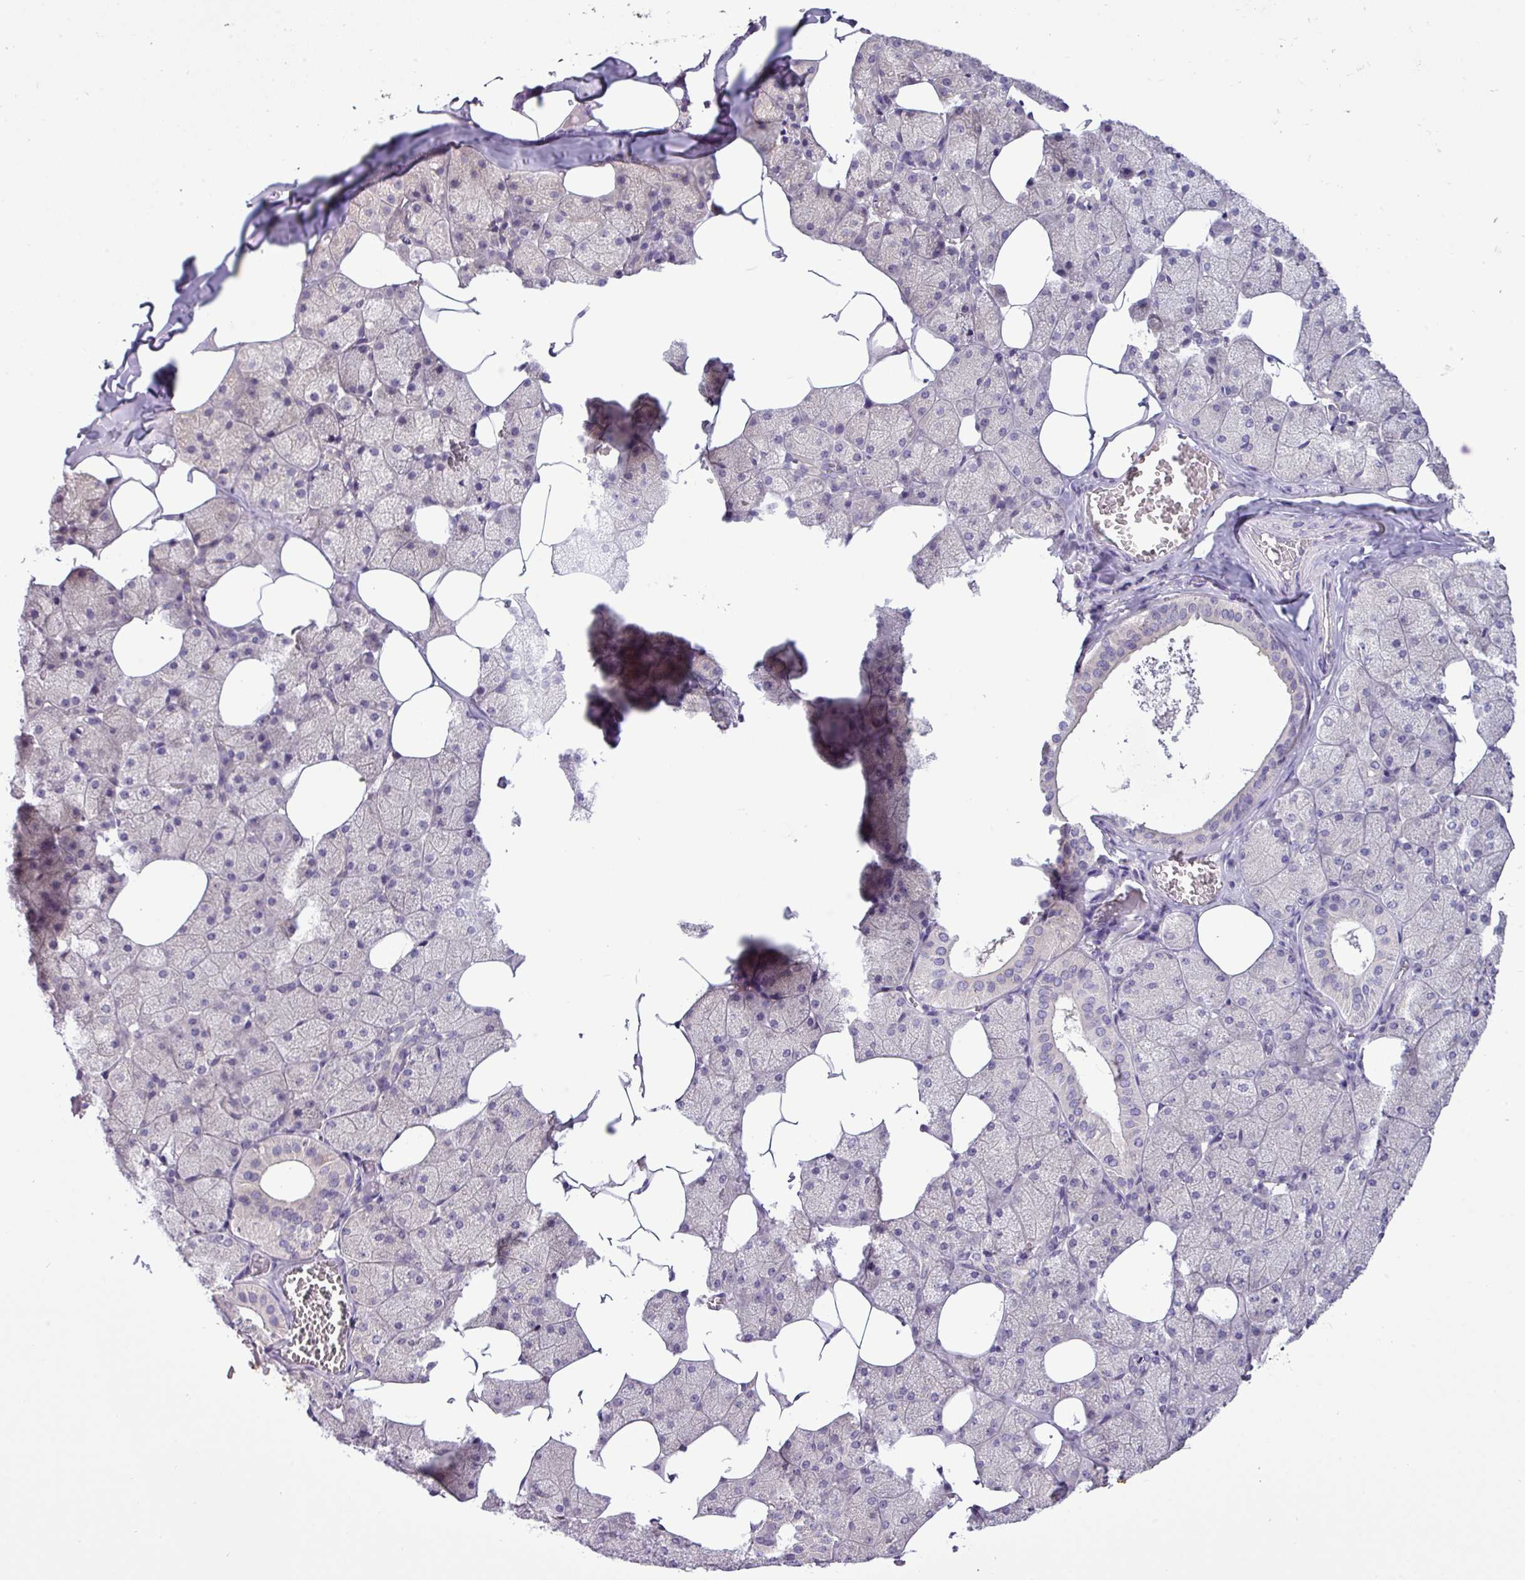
{"staining": {"intensity": "negative", "quantity": "none", "location": "none"}, "tissue": "salivary gland", "cell_type": "Glandular cells", "image_type": "normal", "snomed": [{"axis": "morphology", "description": "Normal tissue, NOS"}, {"axis": "topography", "description": "Salivary gland"}, {"axis": "topography", "description": "Peripheral nerve tissue"}], "caption": "The immunohistochemistry image has no significant expression in glandular cells of salivary gland. (DAB immunohistochemistry (IHC), high magnification).", "gene": "TMEM62", "patient": {"sex": "male", "age": 38}}